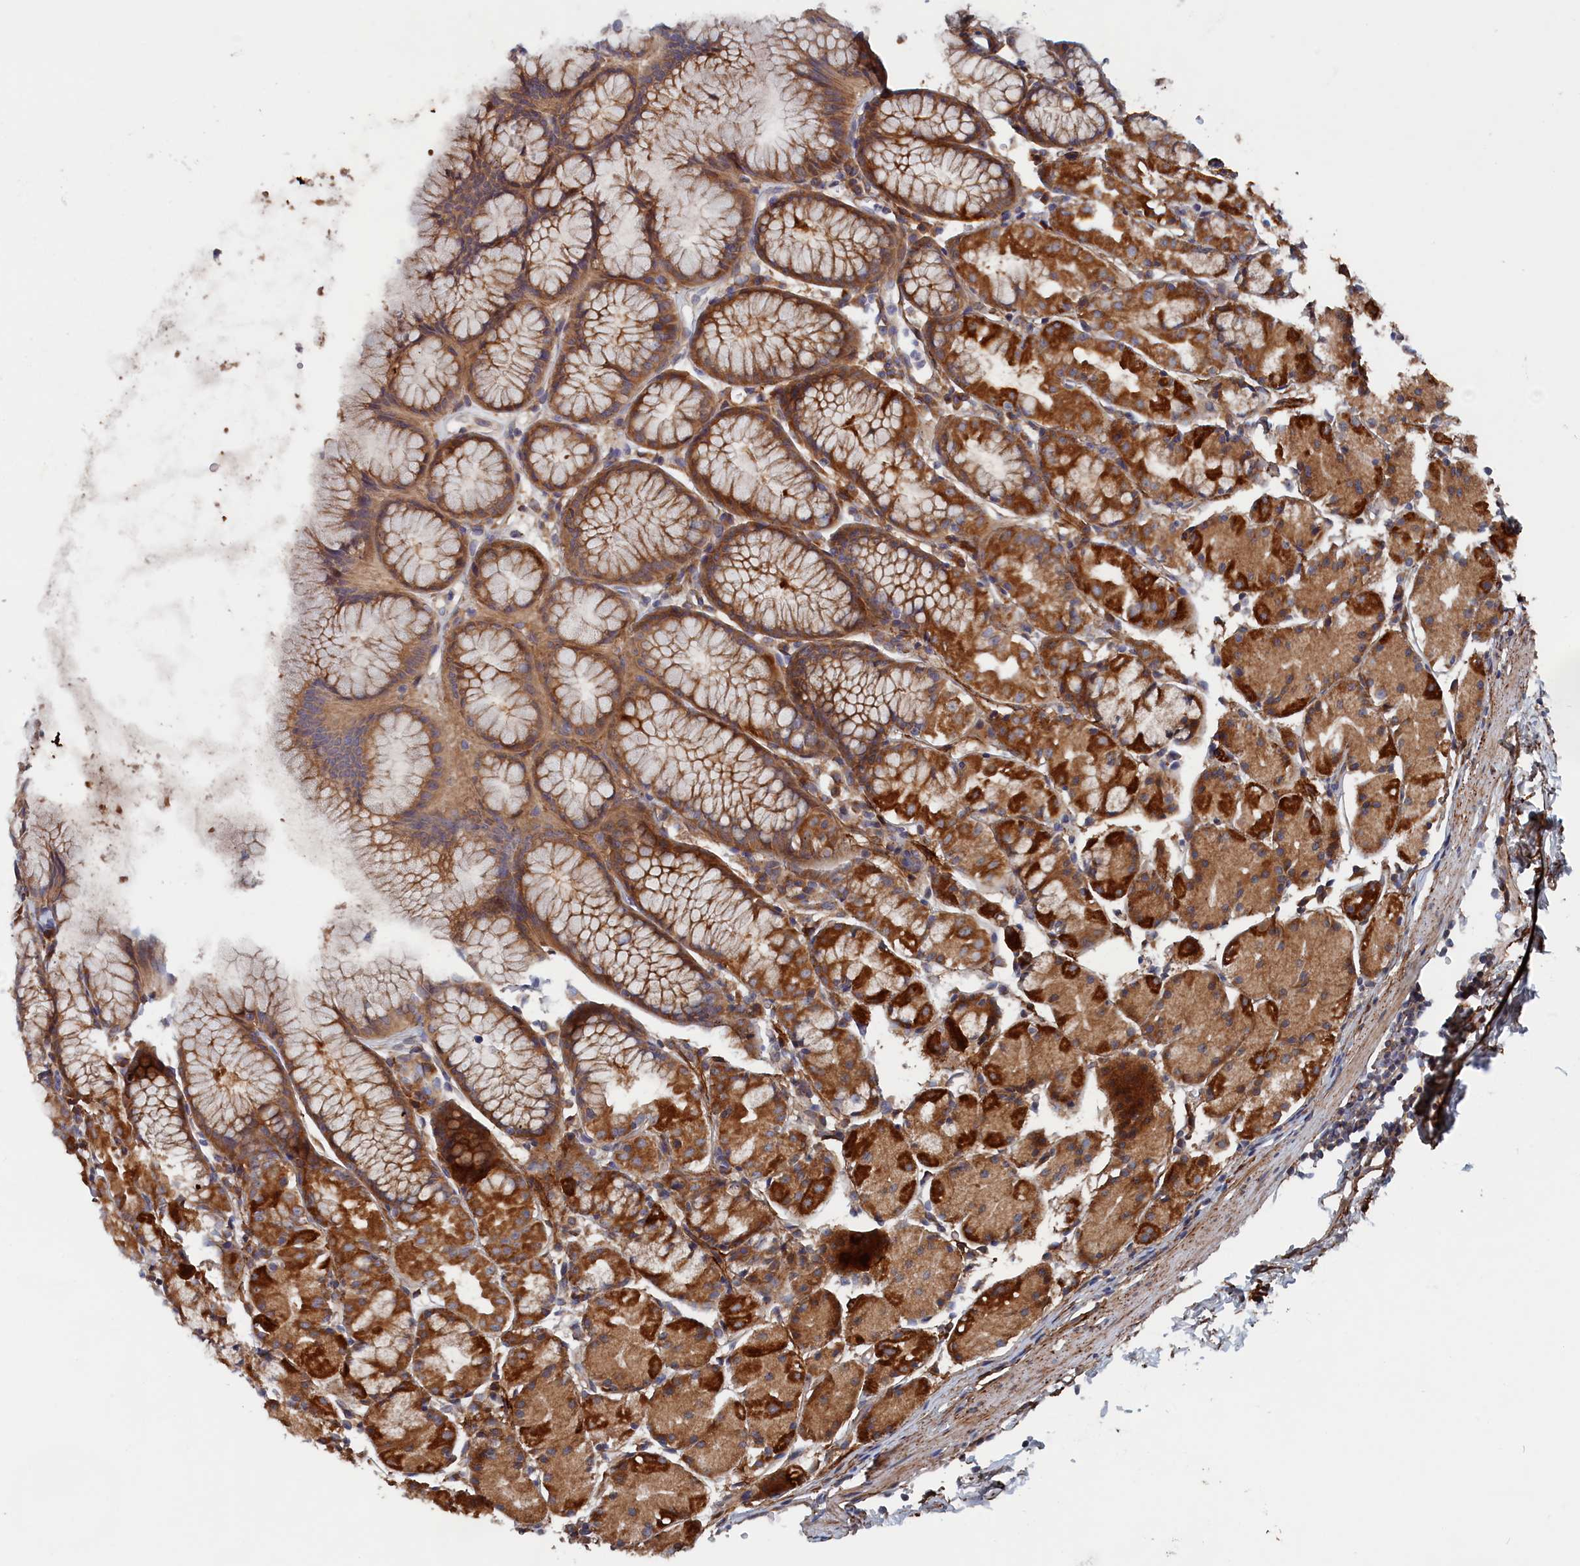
{"staining": {"intensity": "strong", "quantity": ">75%", "location": "cytoplasmic/membranous"}, "tissue": "stomach", "cell_type": "Glandular cells", "image_type": "normal", "snomed": [{"axis": "morphology", "description": "Normal tissue, NOS"}, {"axis": "topography", "description": "Stomach, upper"}], "caption": "DAB immunohistochemical staining of normal human stomach demonstrates strong cytoplasmic/membranous protein positivity in about >75% of glandular cells. (IHC, brightfield microscopy, high magnification).", "gene": "TMEM196", "patient": {"sex": "male", "age": 47}}